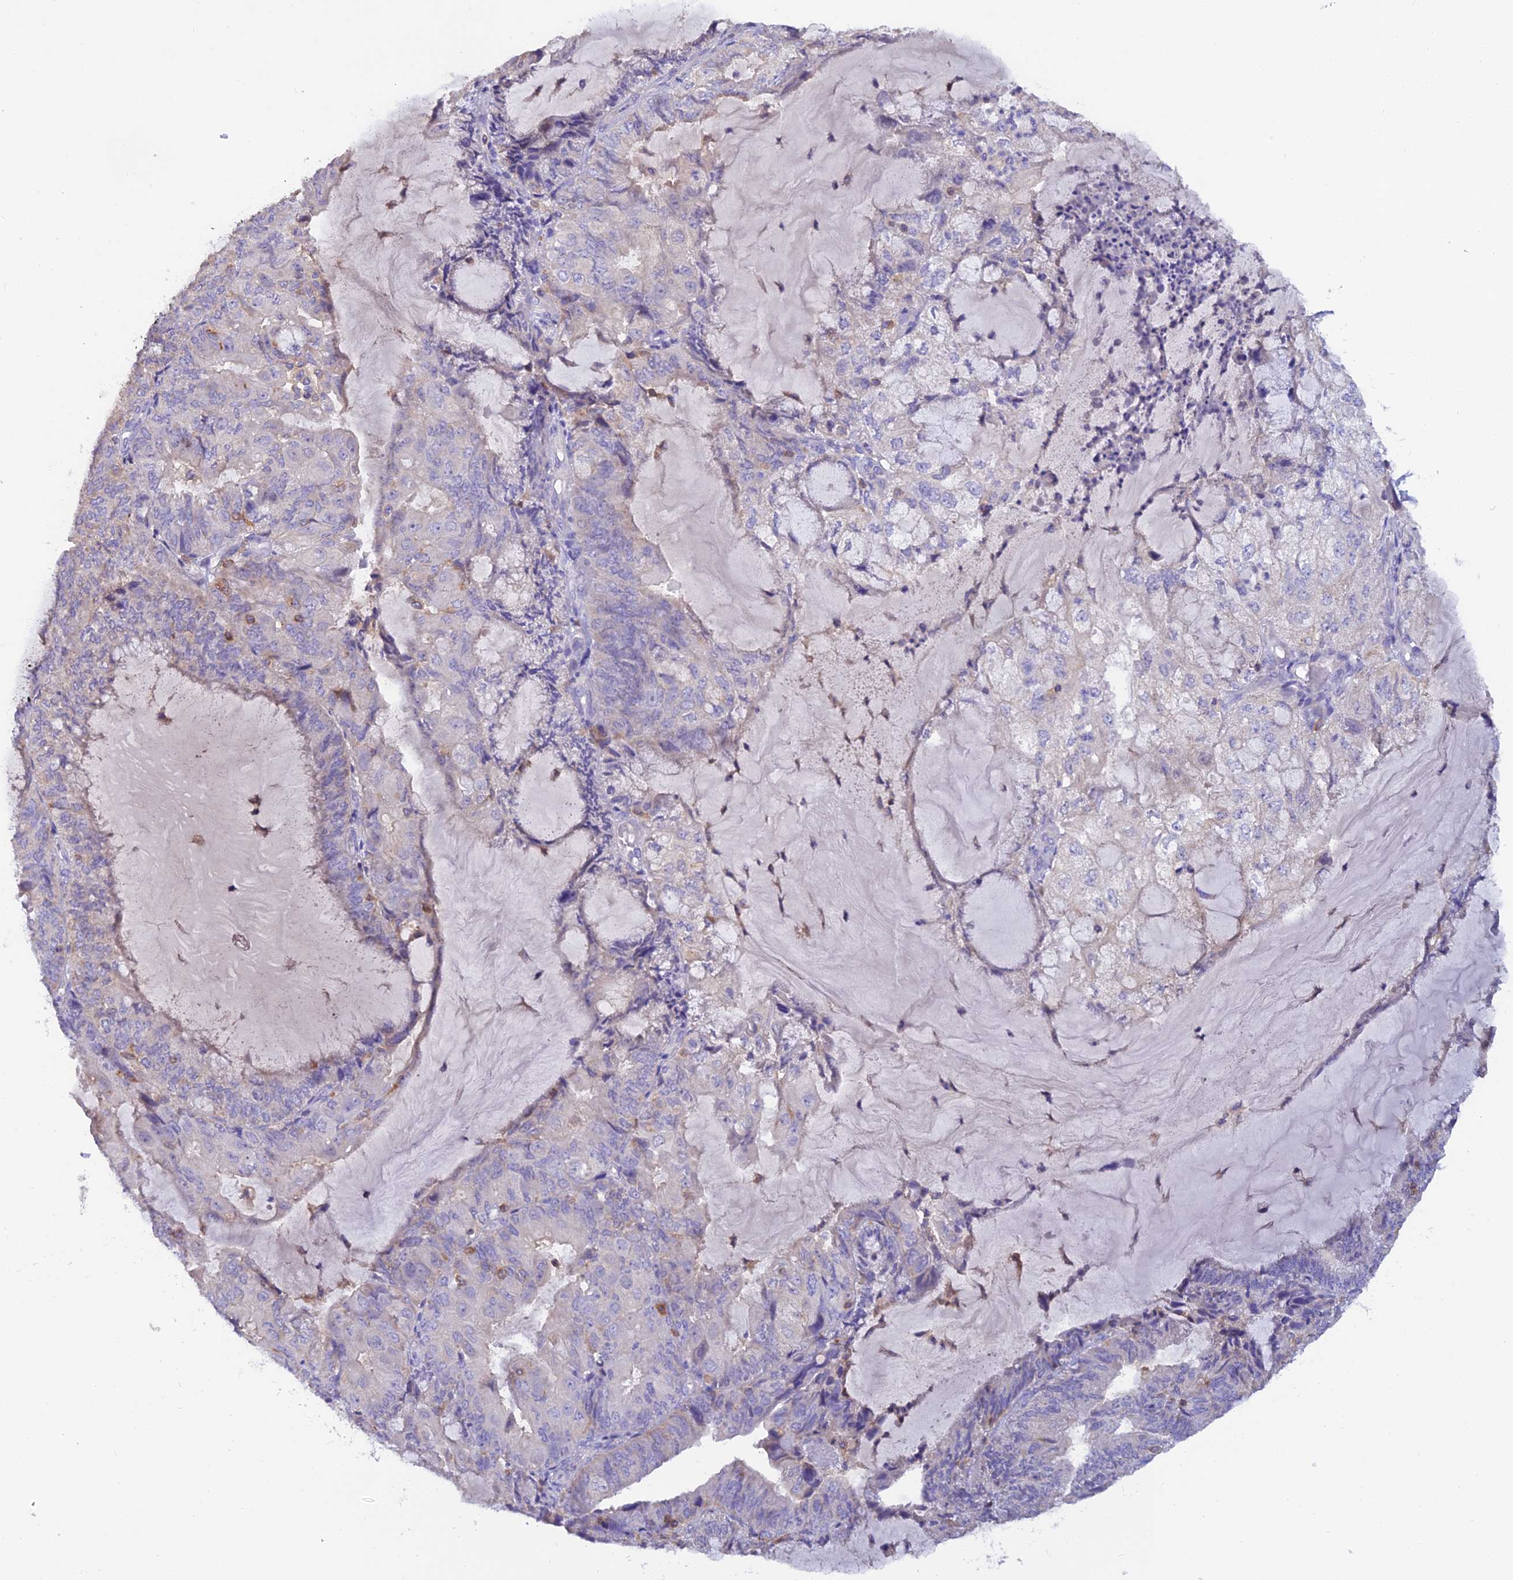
{"staining": {"intensity": "negative", "quantity": "none", "location": "none"}, "tissue": "endometrial cancer", "cell_type": "Tumor cells", "image_type": "cancer", "snomed": [{"axis": "morphology", "description": "Adenocarcinoma, NOS"}, {"axis": "topography", "description": "Endometrium"}], "caption": "DAB immunohistochemical staining of endometrial adenocarcinoma displays no significant expression in tumor cells. (DAB (3,3'-diaminobenzidine) IHC, high magnification).", "gene": "LPXN", "patient": {"sex": "female", "age": 81}}